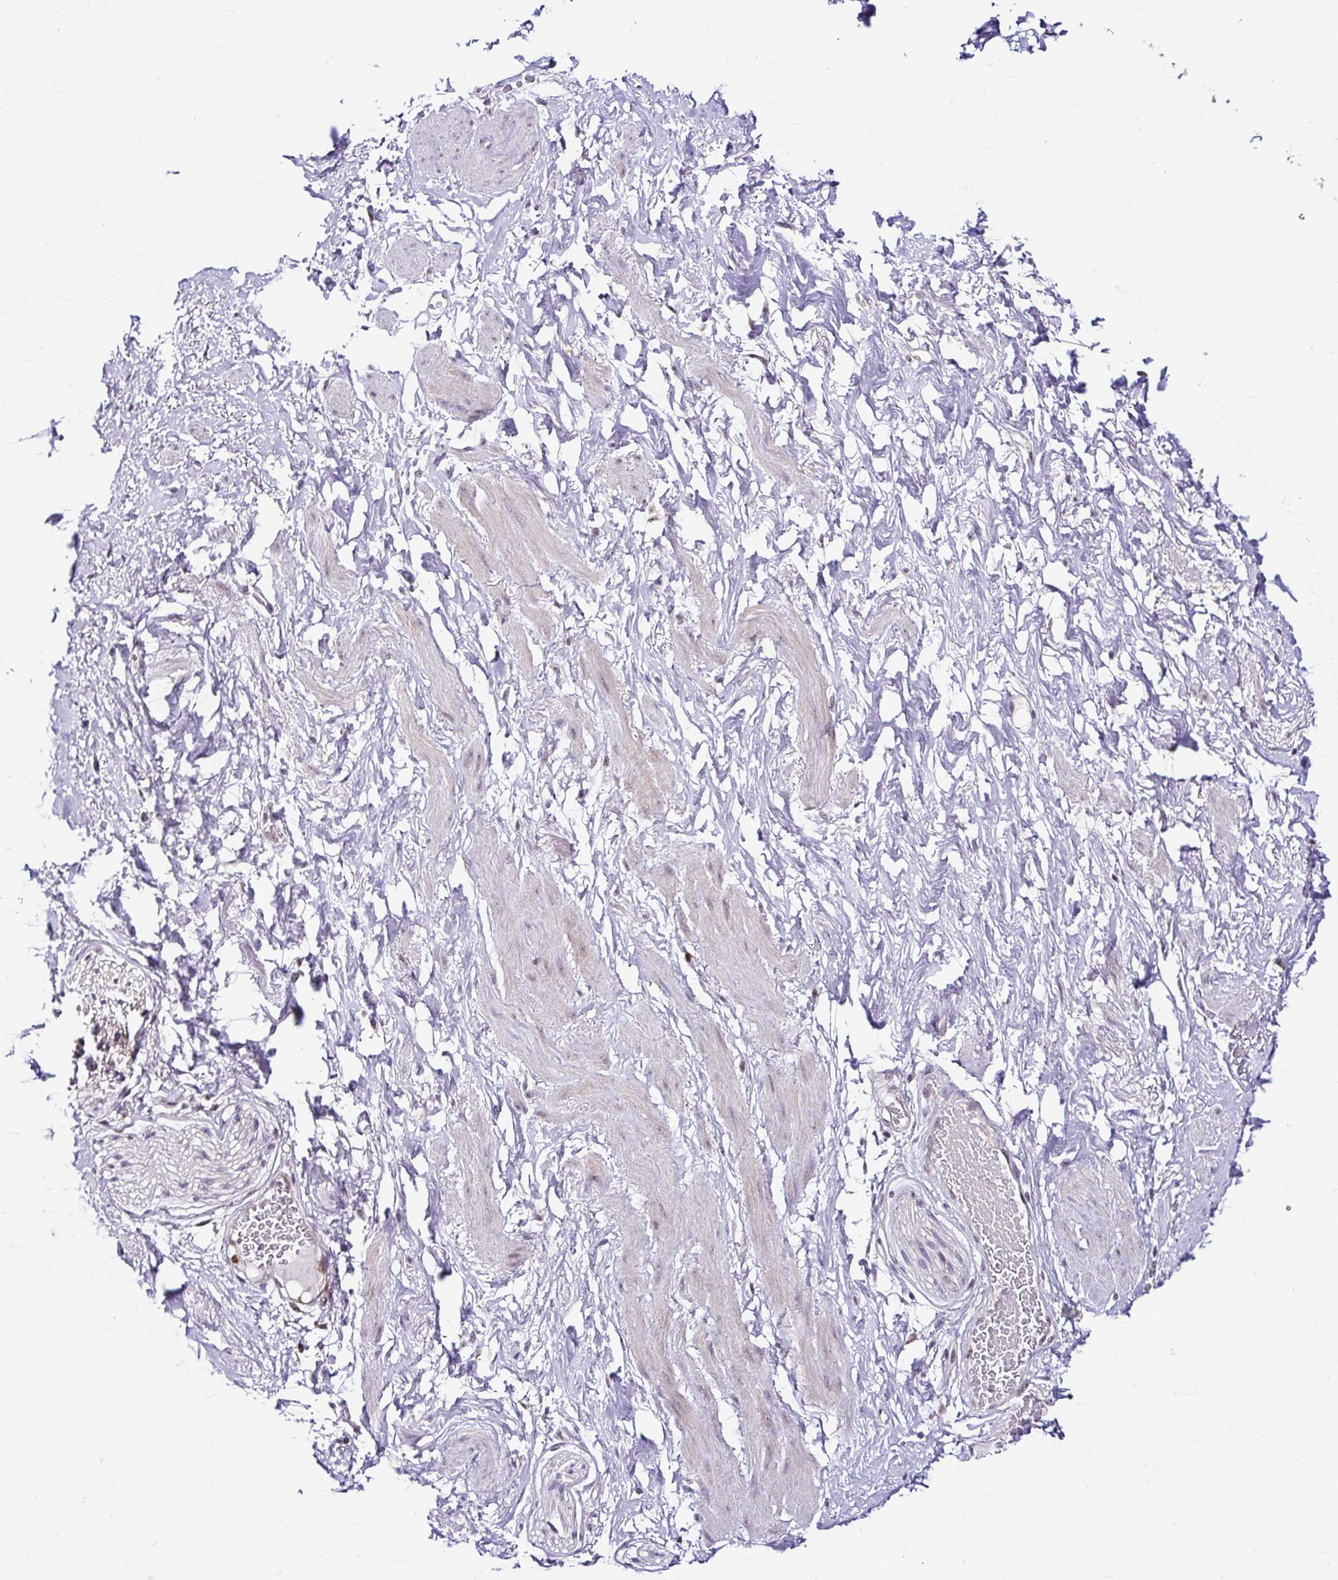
{"staining": {"intensity": "negative", "quantity": "none", "location": "none"}, "tissue": "adipose tissue", "cell_type": "Adipocytes", "image_type": "normal", "snomed": [{"axis": "morphology", "description": "Normal tissue, NOS"}, {"axis": "topography", "description": "Vagina"}, {"axis": "topography", "description": "Peripheral nerve tissue"}], "caption": "Immunohistochemistry histopathology image of benign adipose tissue: human adipose tissue stained with DAB reveals no significant protein staining in adipocytes.", "gene": "PIN4", "patient": {"sex": "female", "age": 71}}